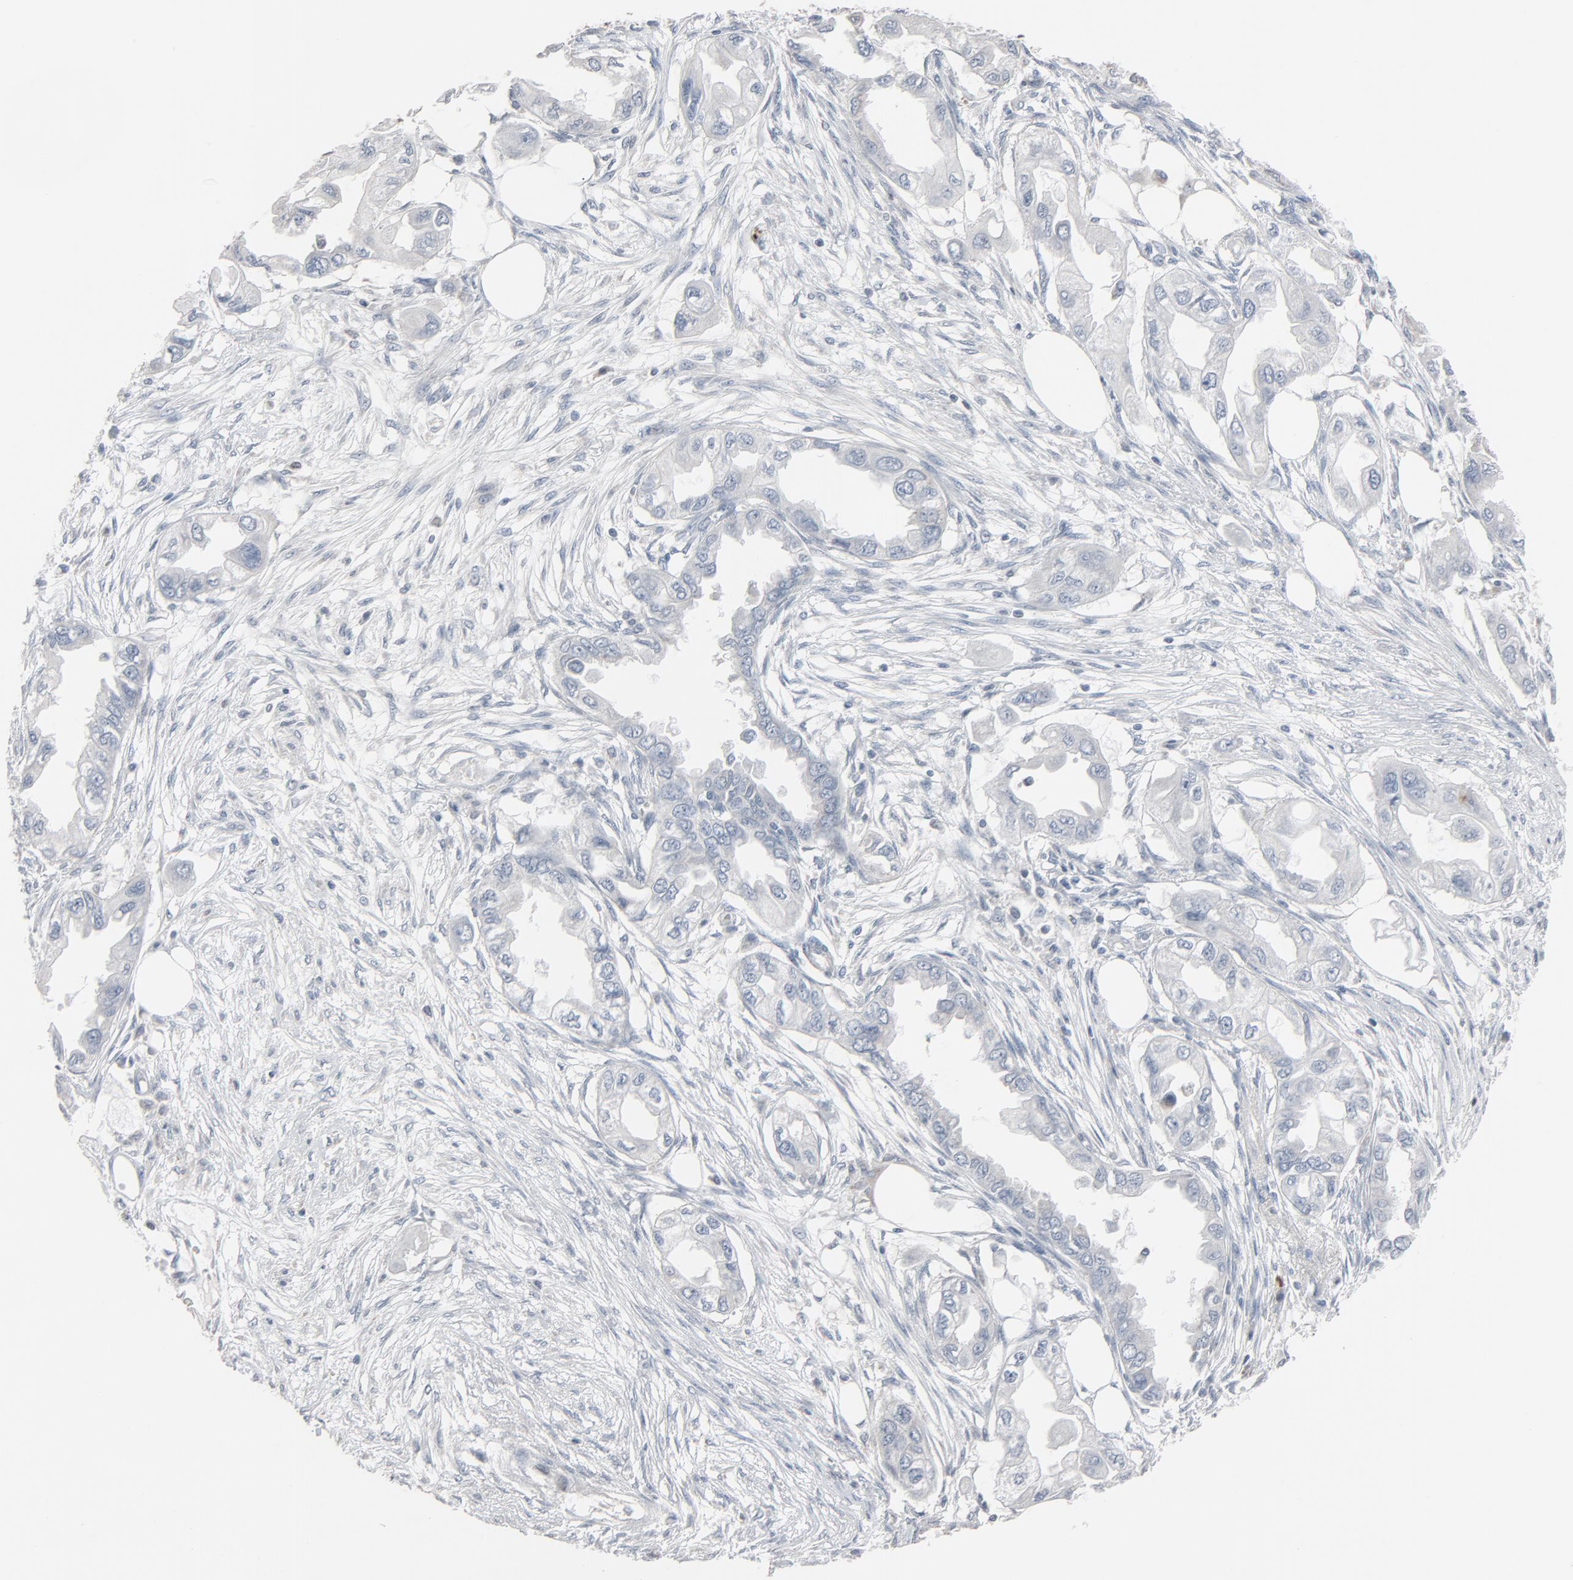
{"staining": {"intensity": "negative", "quantity": "none", "location": "none"}, "tissue": "endometrial cancer", "cell_type": "Tumor cells", "image_type": "cancer", "snomed": [{"axis": "morphology", "description": "Adenocarcinoma, NOS"}, {"axis": "topography", "description": "Endometrium"}], "caption": "High magnification brightfield microscopy of adenocarcinoma (endometrial) stained with DAB (3,3'-diaminobenzidine) (brown) and counterstained with hematoxylin (blue): tumor cells show no significant expression.", "gene": "SAGE1", "patient": {"sex": "female", "age": 67}}